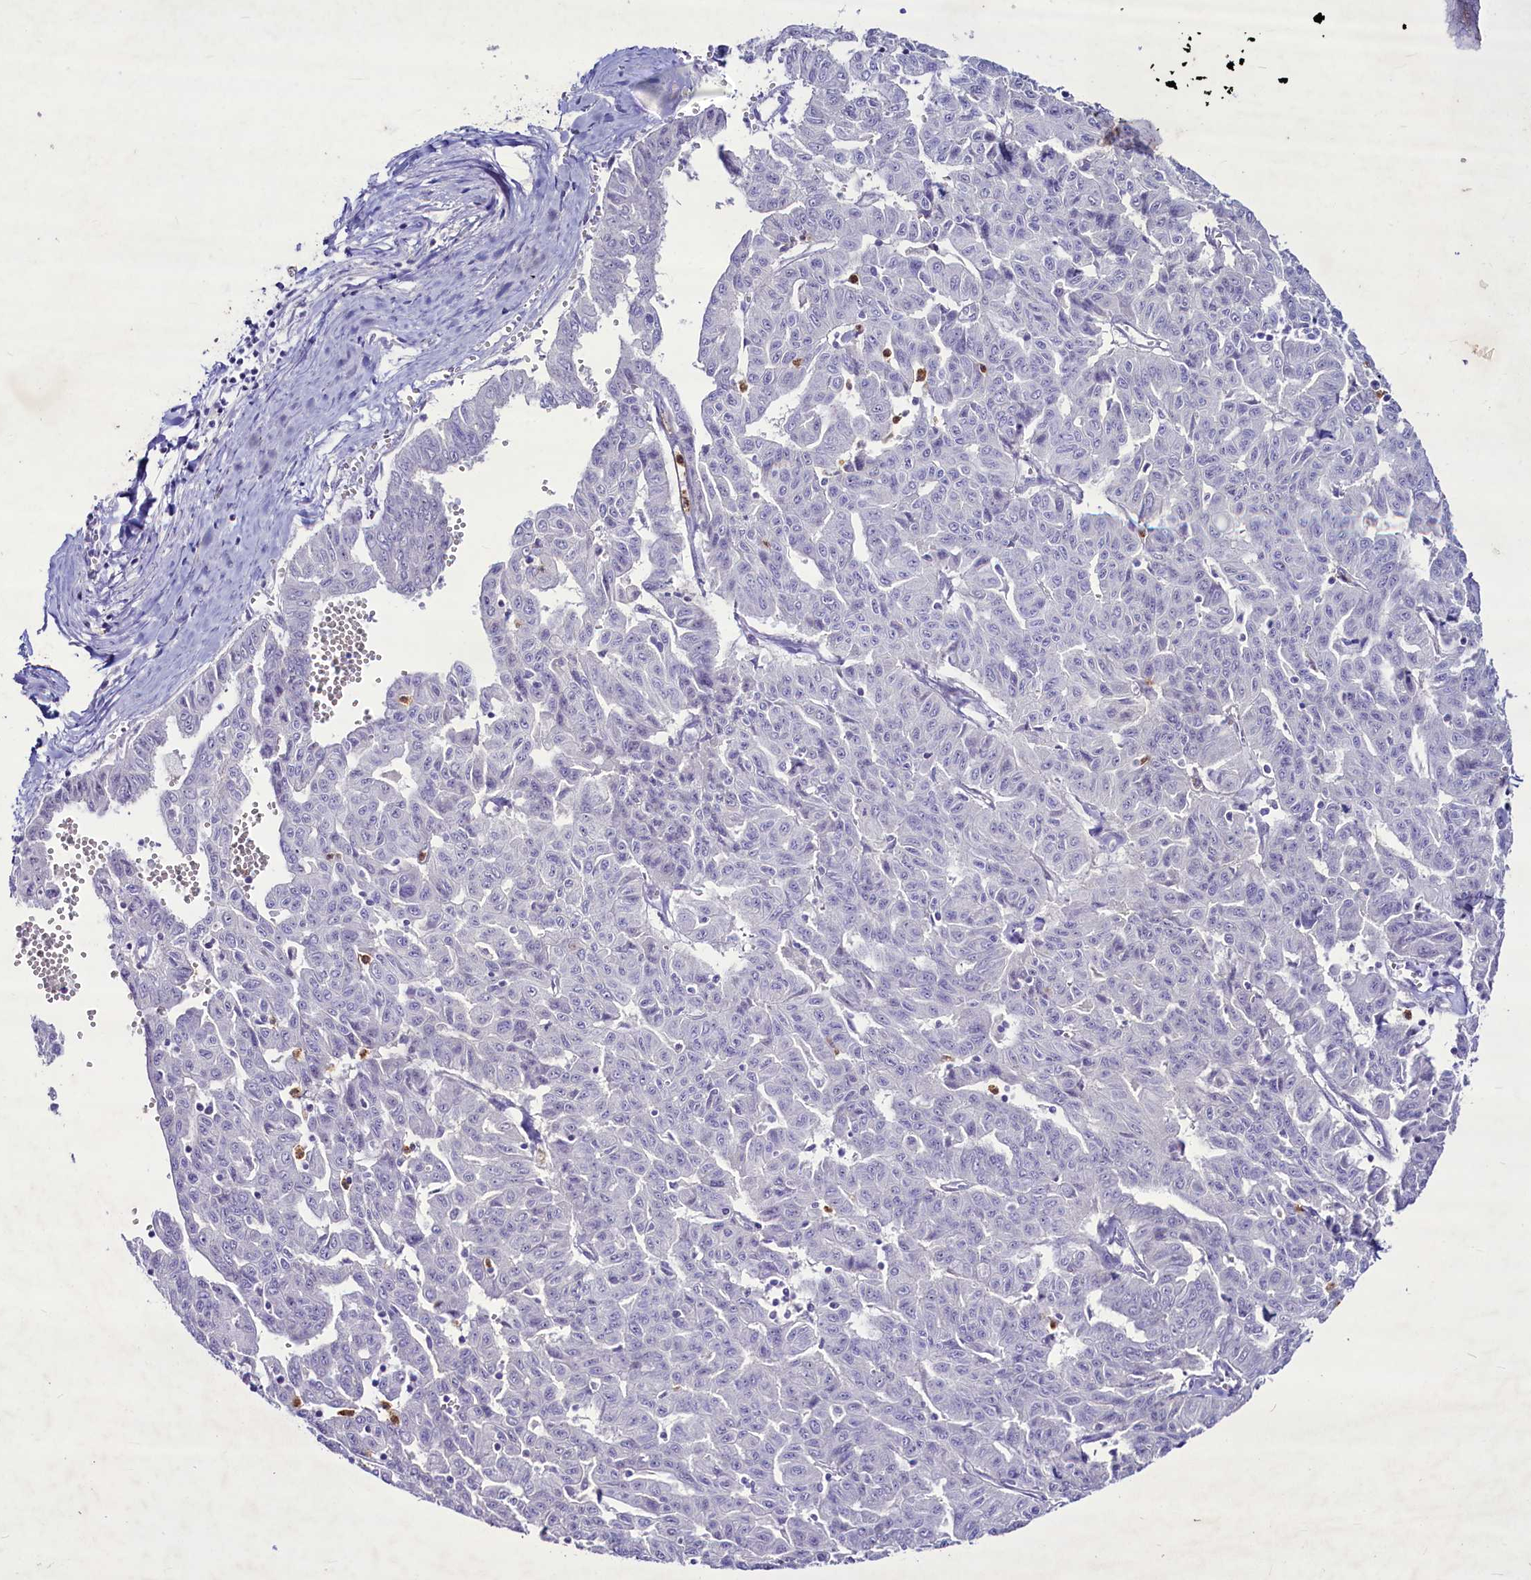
{"staining": {"intensity": "negative", "quantity": "none", "location": "none"}, "tissue": "liver cancer", "cell_type": "Tumor cells", "image_type": "cancer", "snomed": [{"axis": "morphology", "description": "Cholangiocarcinoma"}, {"axis": "topography", "description": "Liver"}], "caption": "A histopathology image of human liver cancer is negative for staining in tumor cells. Brightfield microscopy of IHC stained with DAB (3,3'-diaminobenzidine) (brown) and hematoxylin (blue), captured at high magnification.", "gene": "FAM209B", "patient": {"sex": "female", "age": 77}}